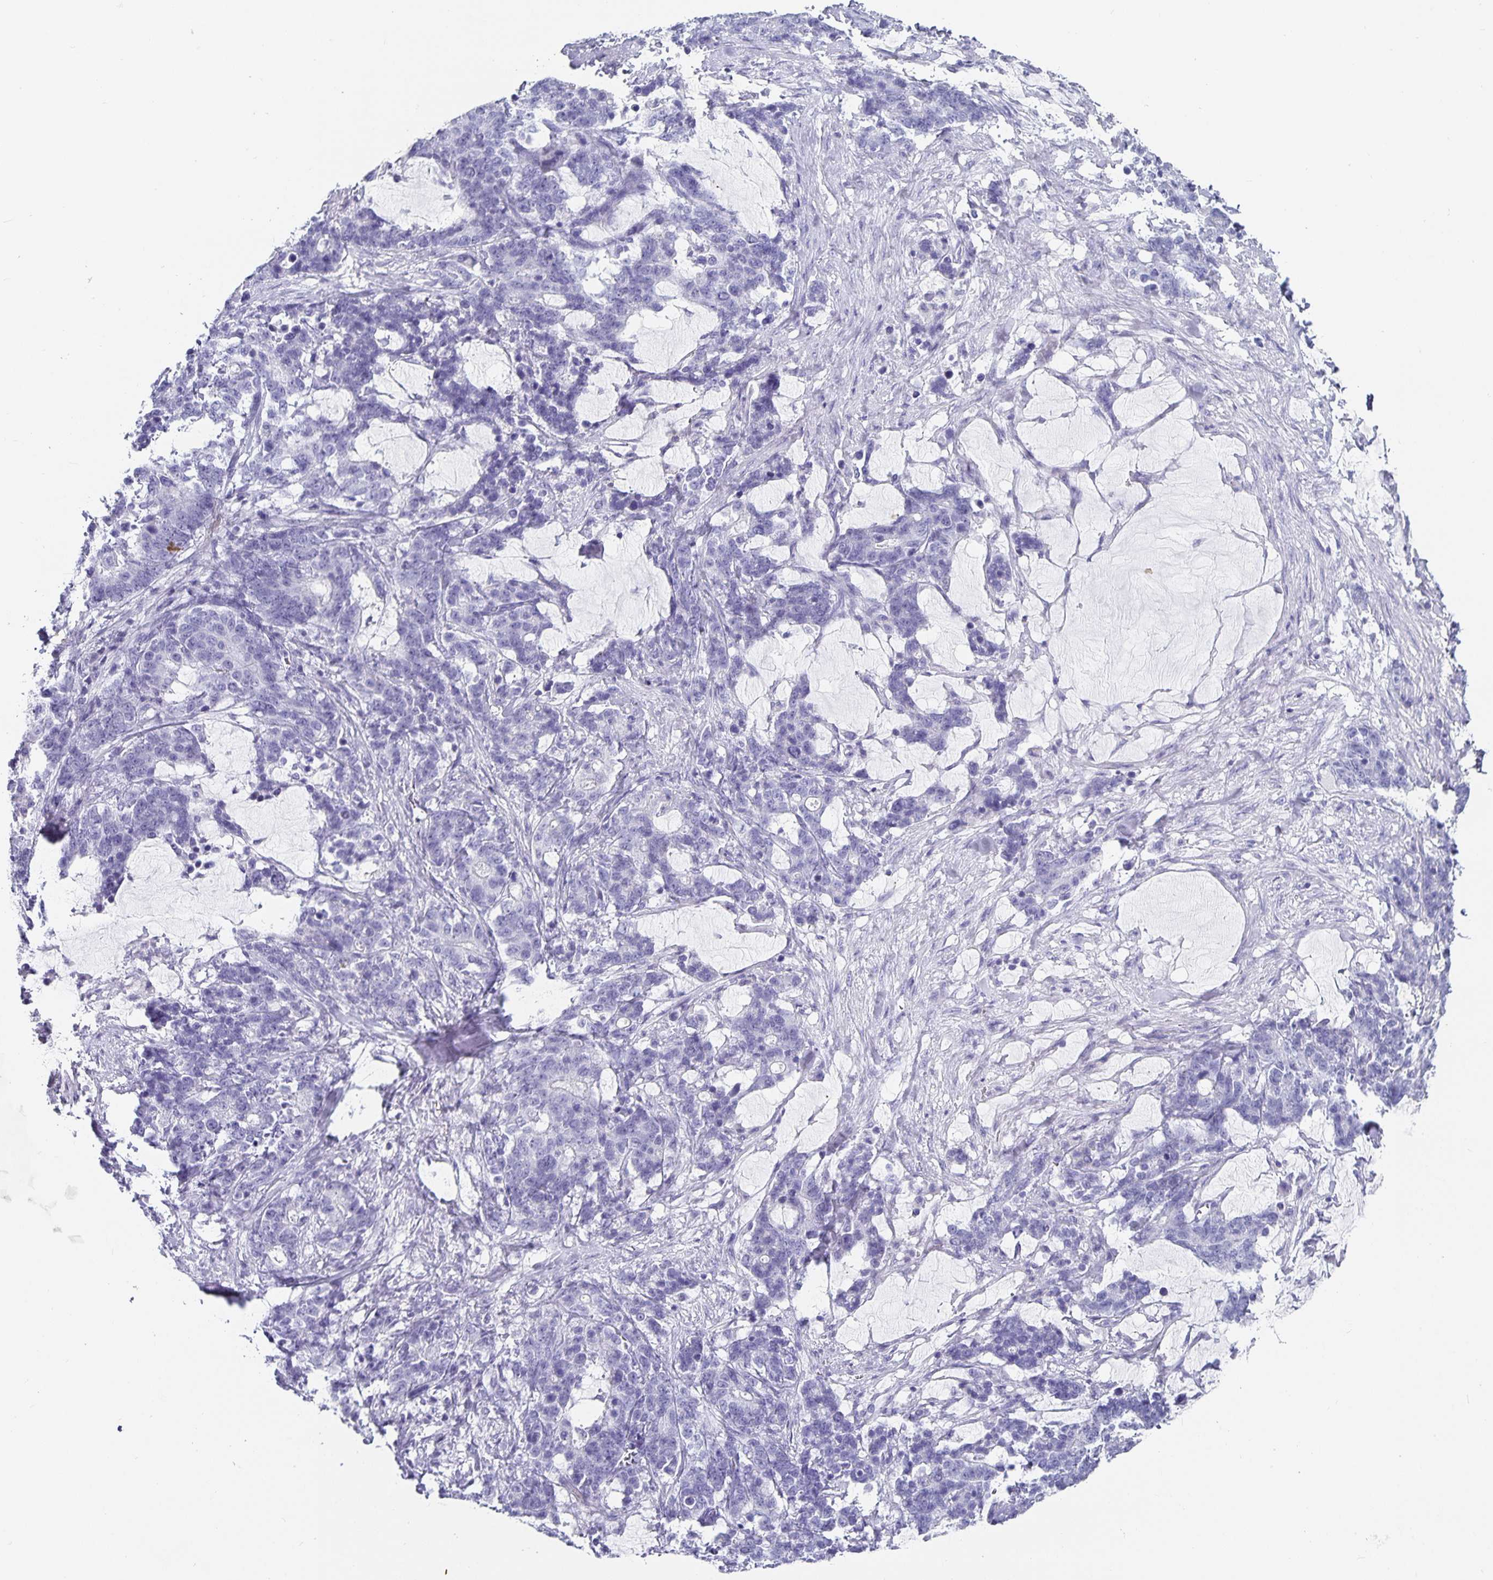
{"staining": {"intensity": "negative", "quantity": "none", "location": "none"}, "tissue": "stomach cancer", "cell_type": "Tumor cells", "image_type": "cancer", "snomed": [{"axis": "morphology", "description": "Normal tissue, NOS"}, {"axis": "morphology", "description": "Adenocarcinoma, NOS"}, {"axis": "topography", "description": "Stomach"}], "caption": "Stomach cancer (adenocarcinoma) was stained to show a protein in brown. There is no significant positivity in tumor cells.", "gene": "CHGA", "patient": {"sex": "female", "age": 64}}